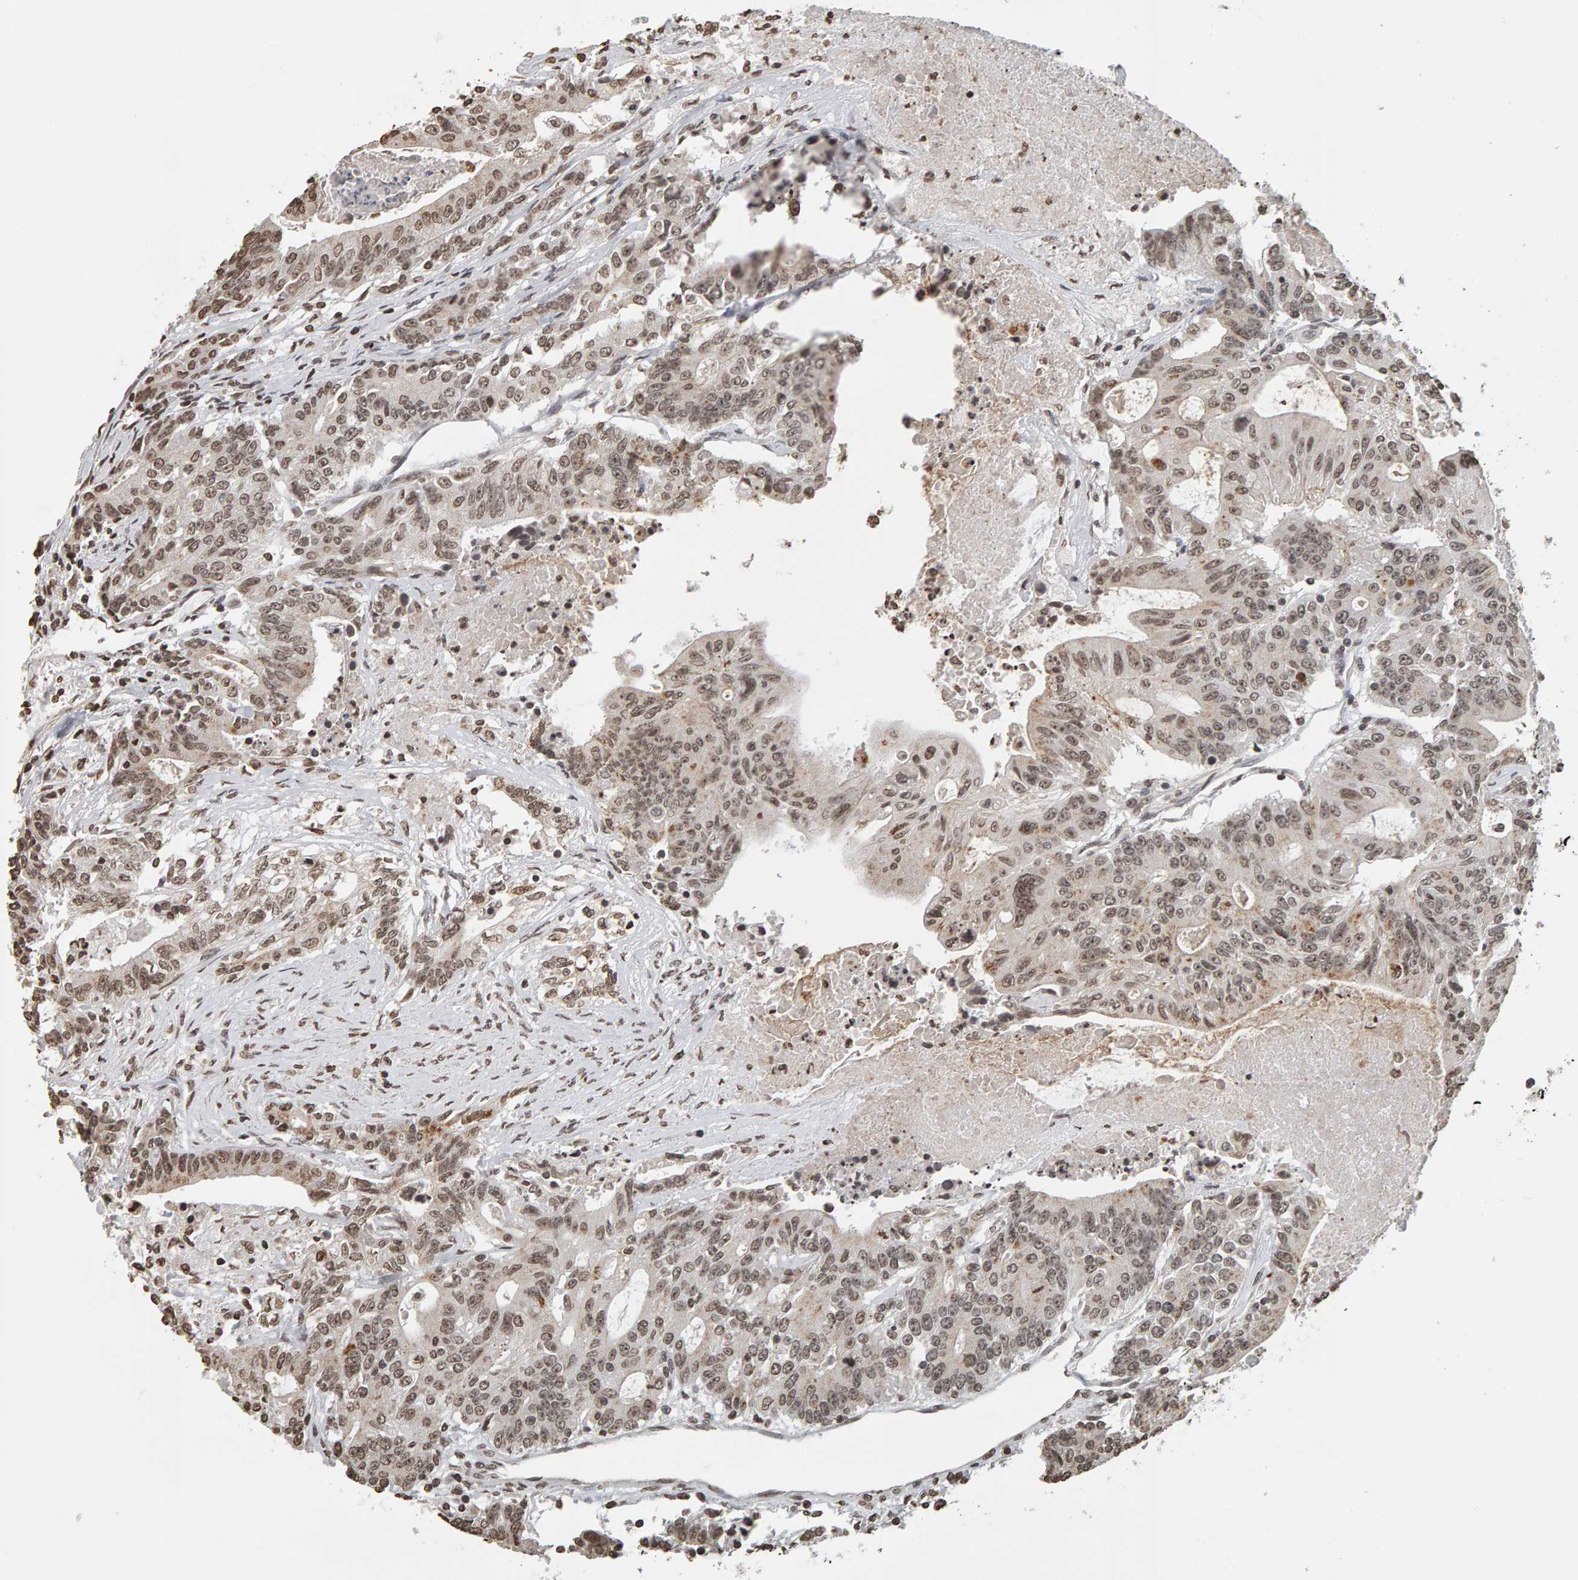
{"staining": {"intensity": "moderate", "quantity": ">75%", "location": "nuclear"}, "tissue": "colorectal cancer", "cell_type": "Tumor cells", "image_type": "cancer", "snomed": [{"axis": "morphology", "description": "Adenocarcinoma, NOS"}, {"axis": "topography", "description": "Colon"}], "caption": "Colorectal cancer (adenocarcinoma) stained for a protein exhibits moderate nuclear positivity in tumor cells.", "gene": "AFF4", "patient": {"sex": "female", "age": 77}}